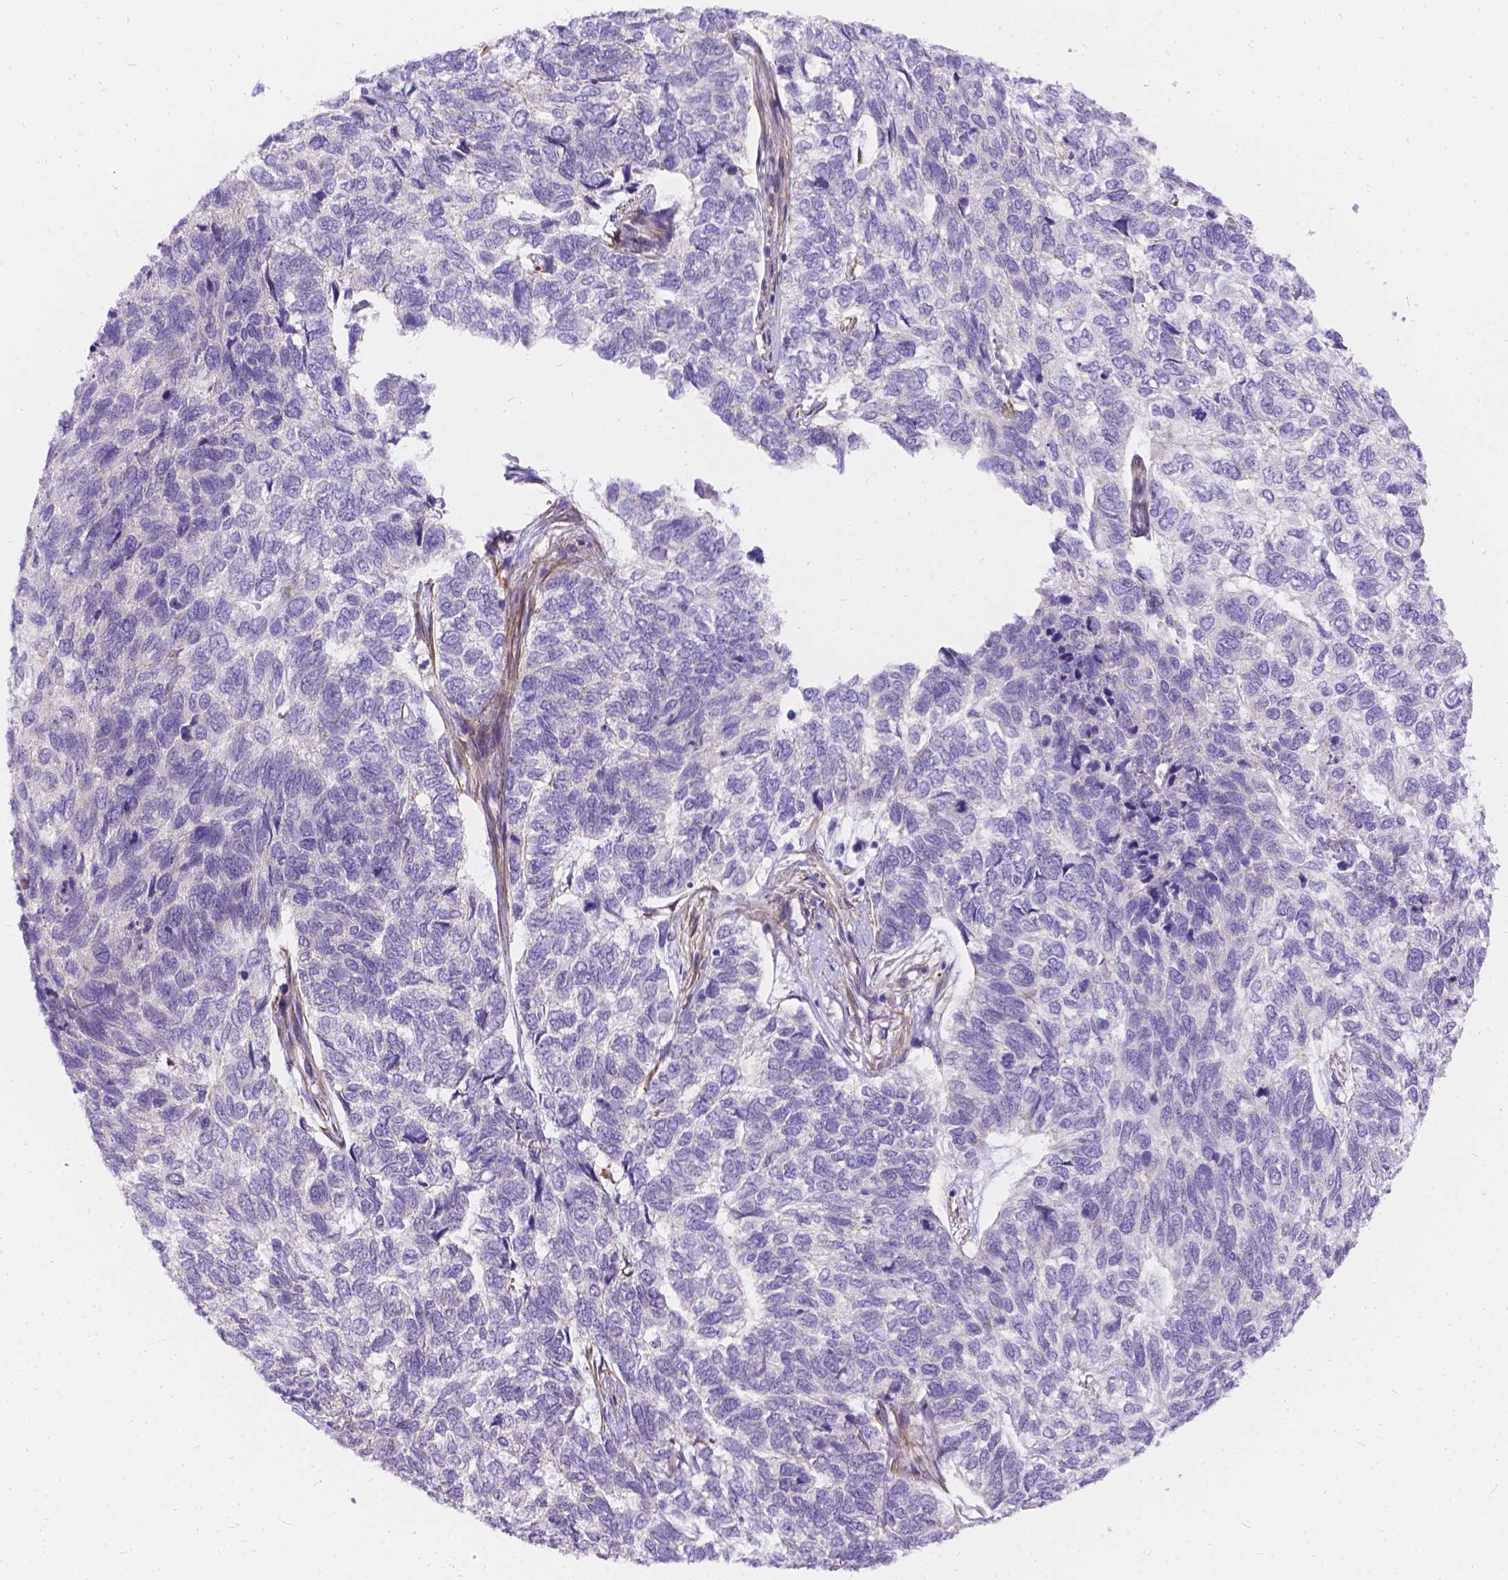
{"staining": {"intensity": "negative", "quantity": "none", "location": "none"}, "tissue": "skin cancer", "cell_type": "Tumor cells", "image_type": "cancer", "snomed": [{"axis": "morphology", "description": "Basal cell carcinoma"}, {"axis": "topography", "description": "Skin"}], "caption": "Tumor cells are negative for brown protein staining in basal cell carcinoma (skin).", "gene": "PALS1", "patient": {"sex": "female", "age": 65}}